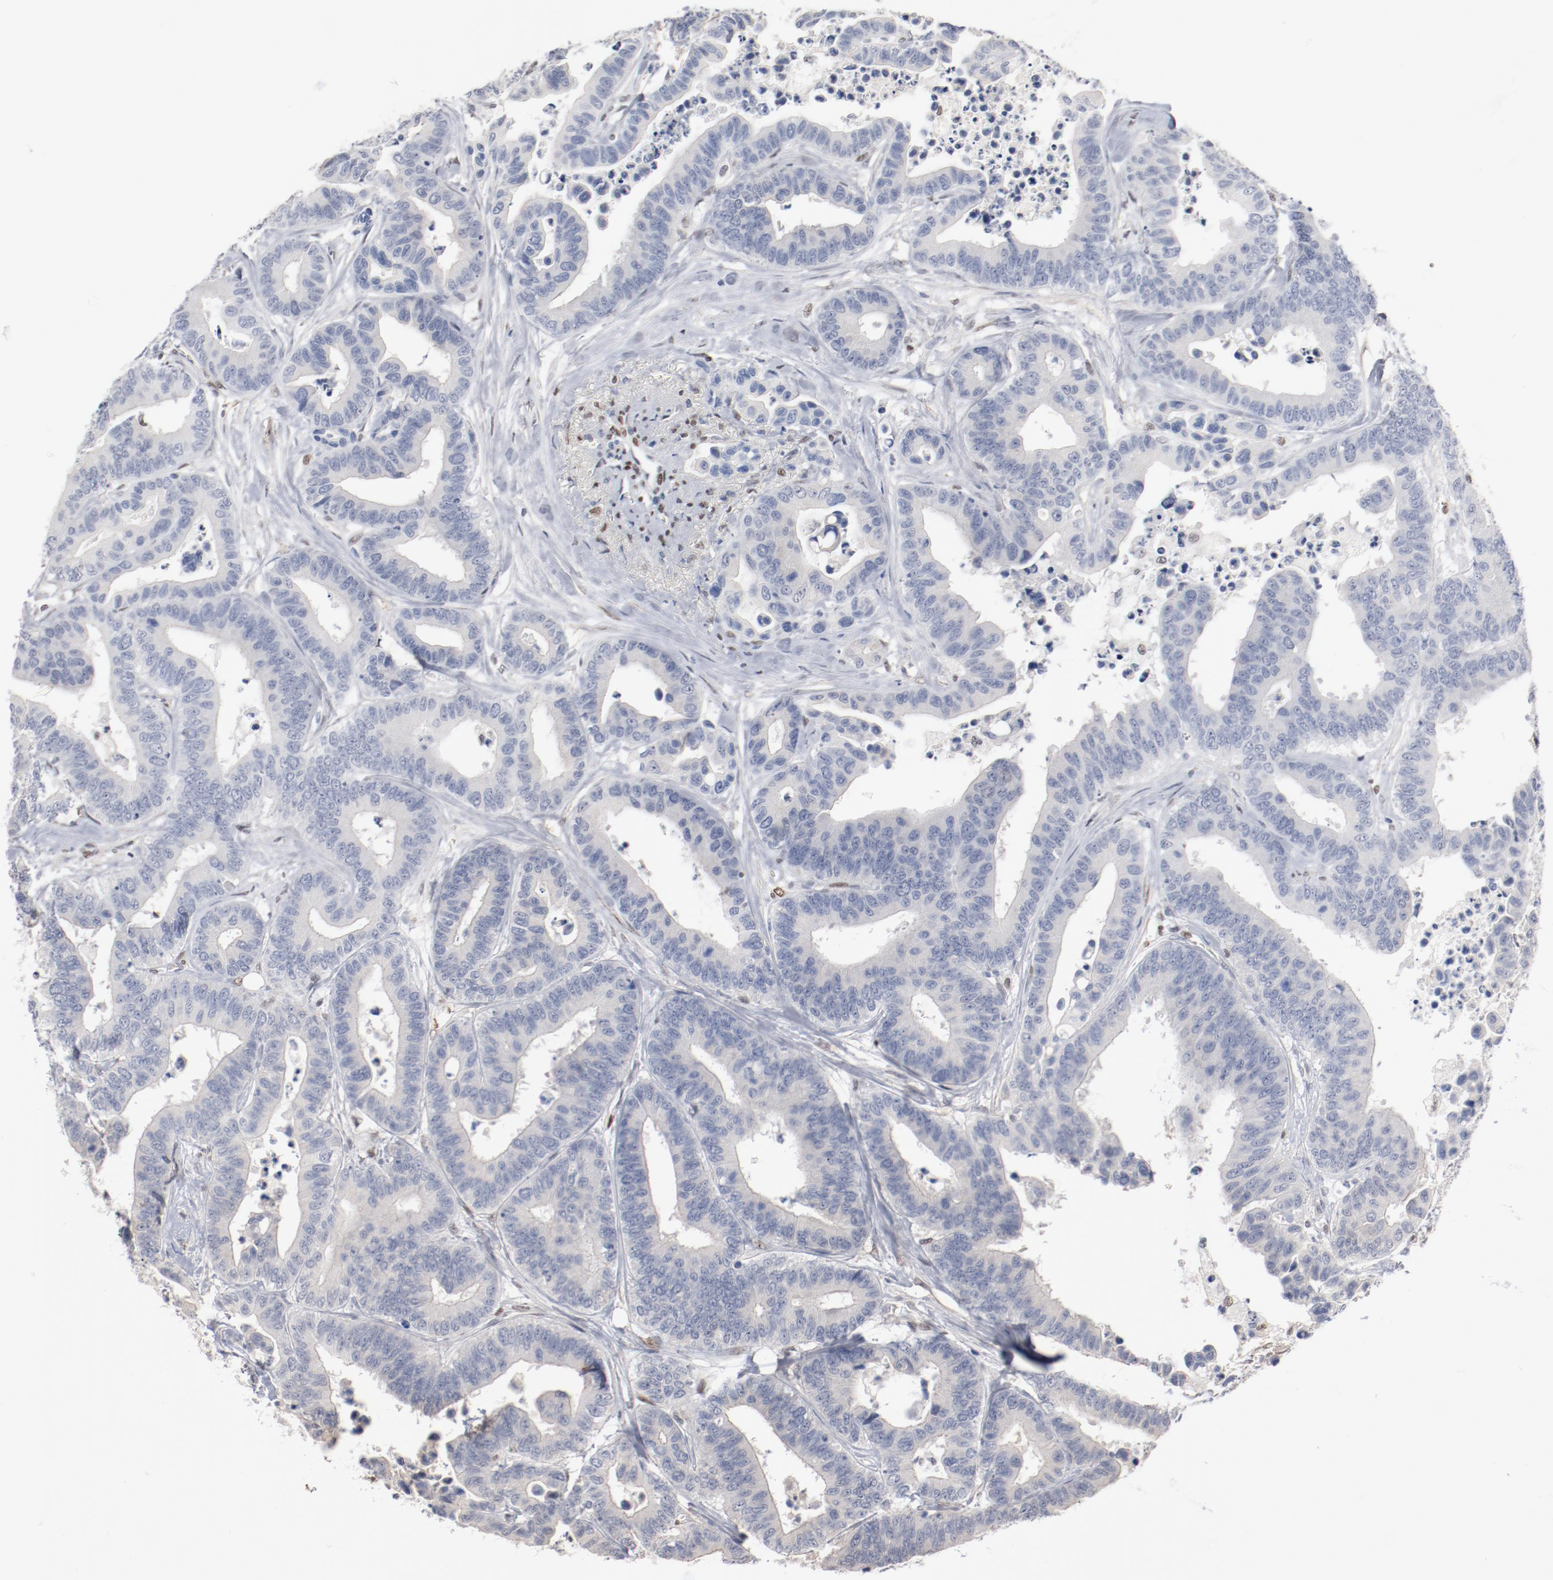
{"staining": {"intensity": "negative", "quantity": "none", "location": "none"}, "tissue": "colorectal cancer", "cell_type": "Tumor cells", "image_type": "cancer", "snomed": [{"axis": "morphology", "description": "Adenocarcinoma, NOS"}, {"axis": "topography", "description": "Colon"}], "caption": "This is an immunohistochemistry photomicrograph of human adenocarcinoma (colorectal). There is no expression in tumor cells.", "gene": "ZEB2", "patient": {"sex": "male", "age": 82}}